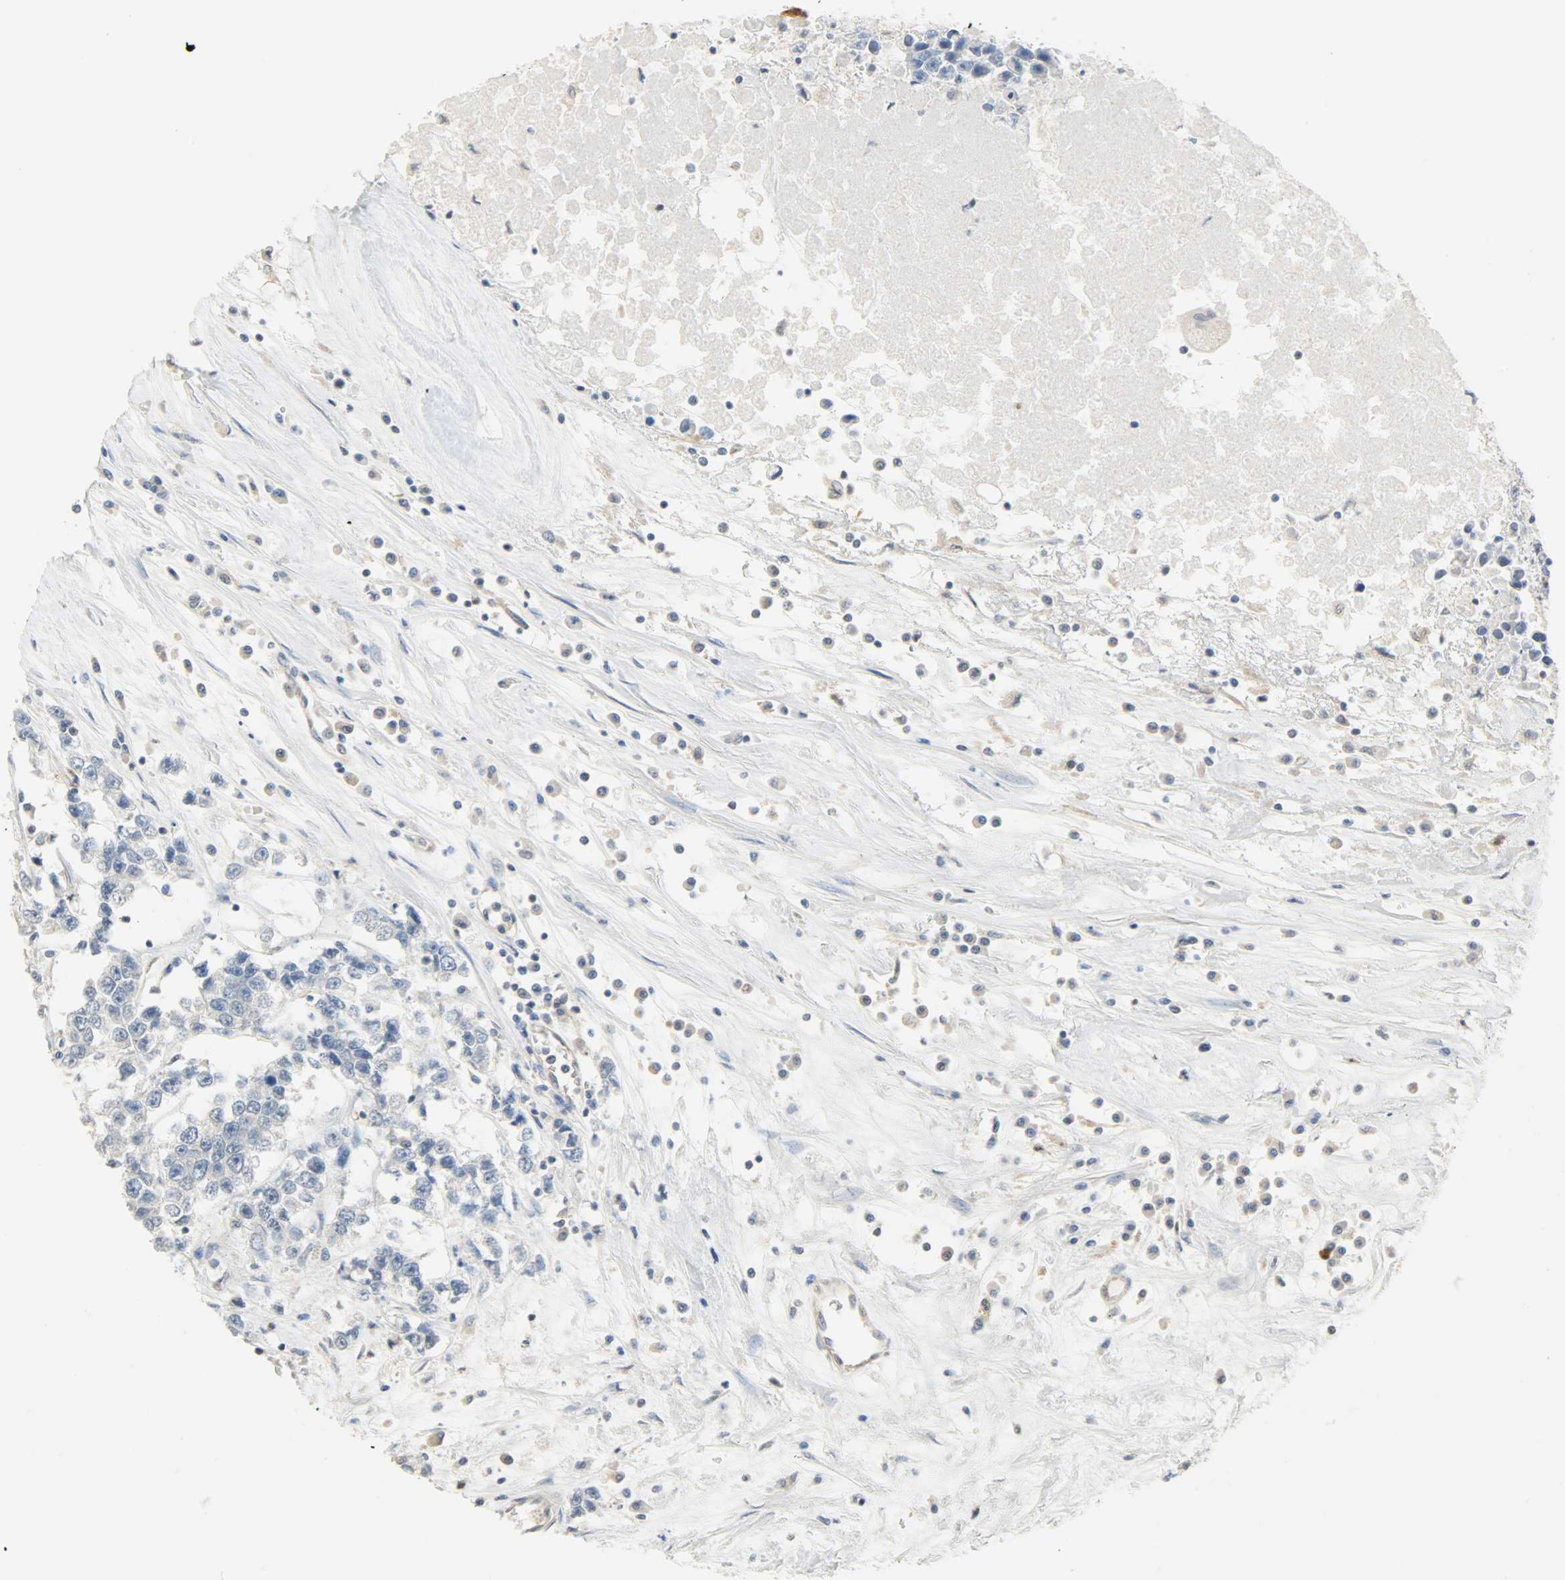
{"staining": {"intensity": "negative", "quantity": "none", "location": "none"}, "tissue": "testis cancer", "cell_type": "Tumor cells", "image_type": "cancer", "snomed": [{"axis": "morphology", "description": "Seminoma, NOS"}, {"axis": "morphology", "description": "Carcinoma, Embryonal, NOS"}, {"axis": "topography", "description": "Testis"}], "caption": "High magnification brightfield microscopy of testis embryonal carcinoma stained with DAB (3,3'-diaminobenzidine) (brown) and counterstained with hematoxylin (blue): tumor cells show no significant positivity.", "gene": "TRIM21", "patient": {"sex": "male", "age": 52}}